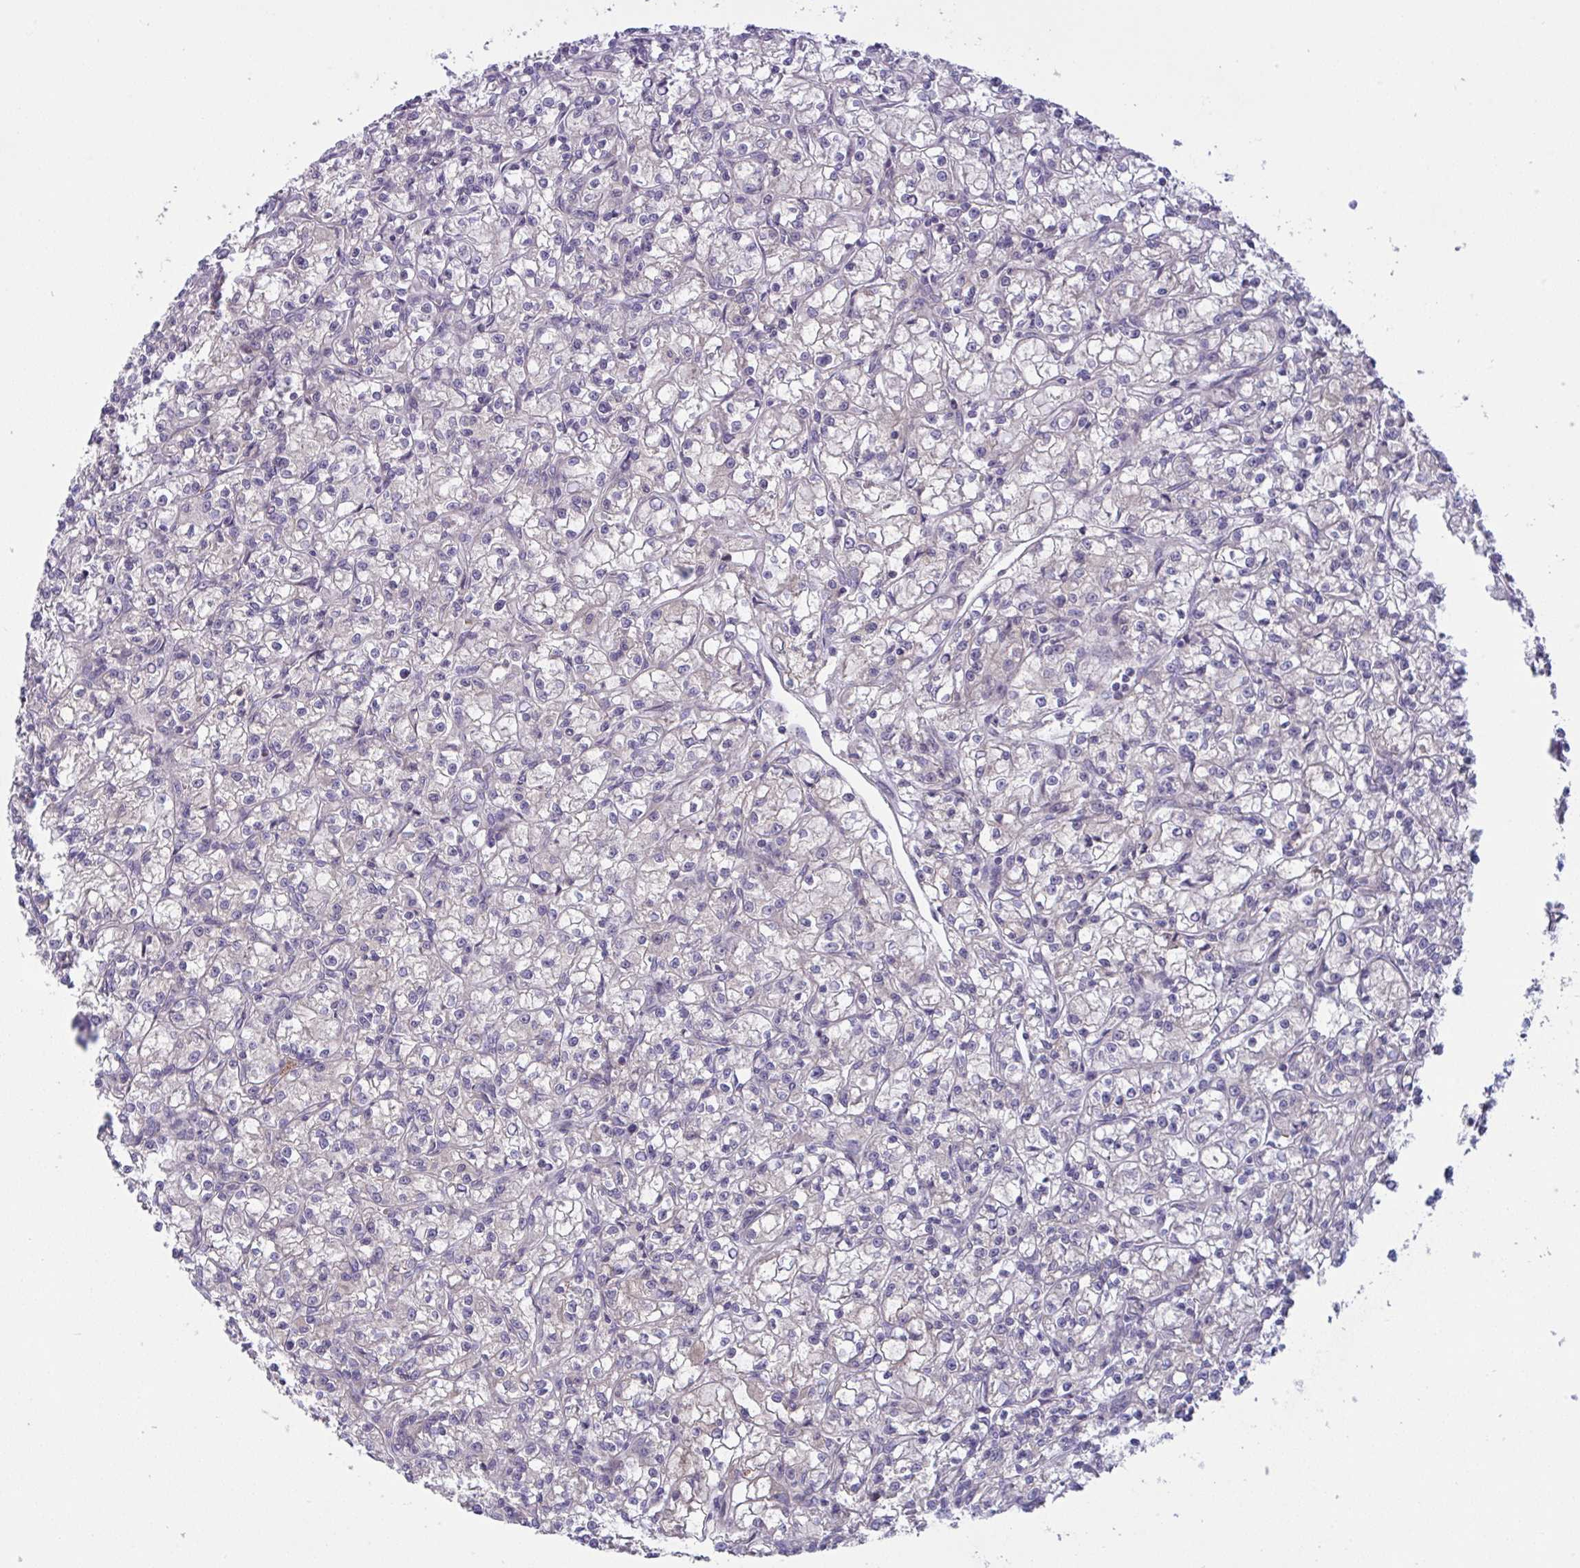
{"staining": {"intensity": "negative", "quantity": "none", "location": "none"}, "tissue": "renal cancer", "cell_type": "Tumor cells", "image_type": "cancer", "snomed": [{"axis": "morphology", "description": "Adenocarcinoma, NOS"}, {"axis": "topography", "description": "Kidney"}], "caption": "A histopathology image of human renal cancer (adenocarcinoma) is negative for staining in tumor cells.", "gene": "TANK", "patient": {"sex": "female", "age": 59}}